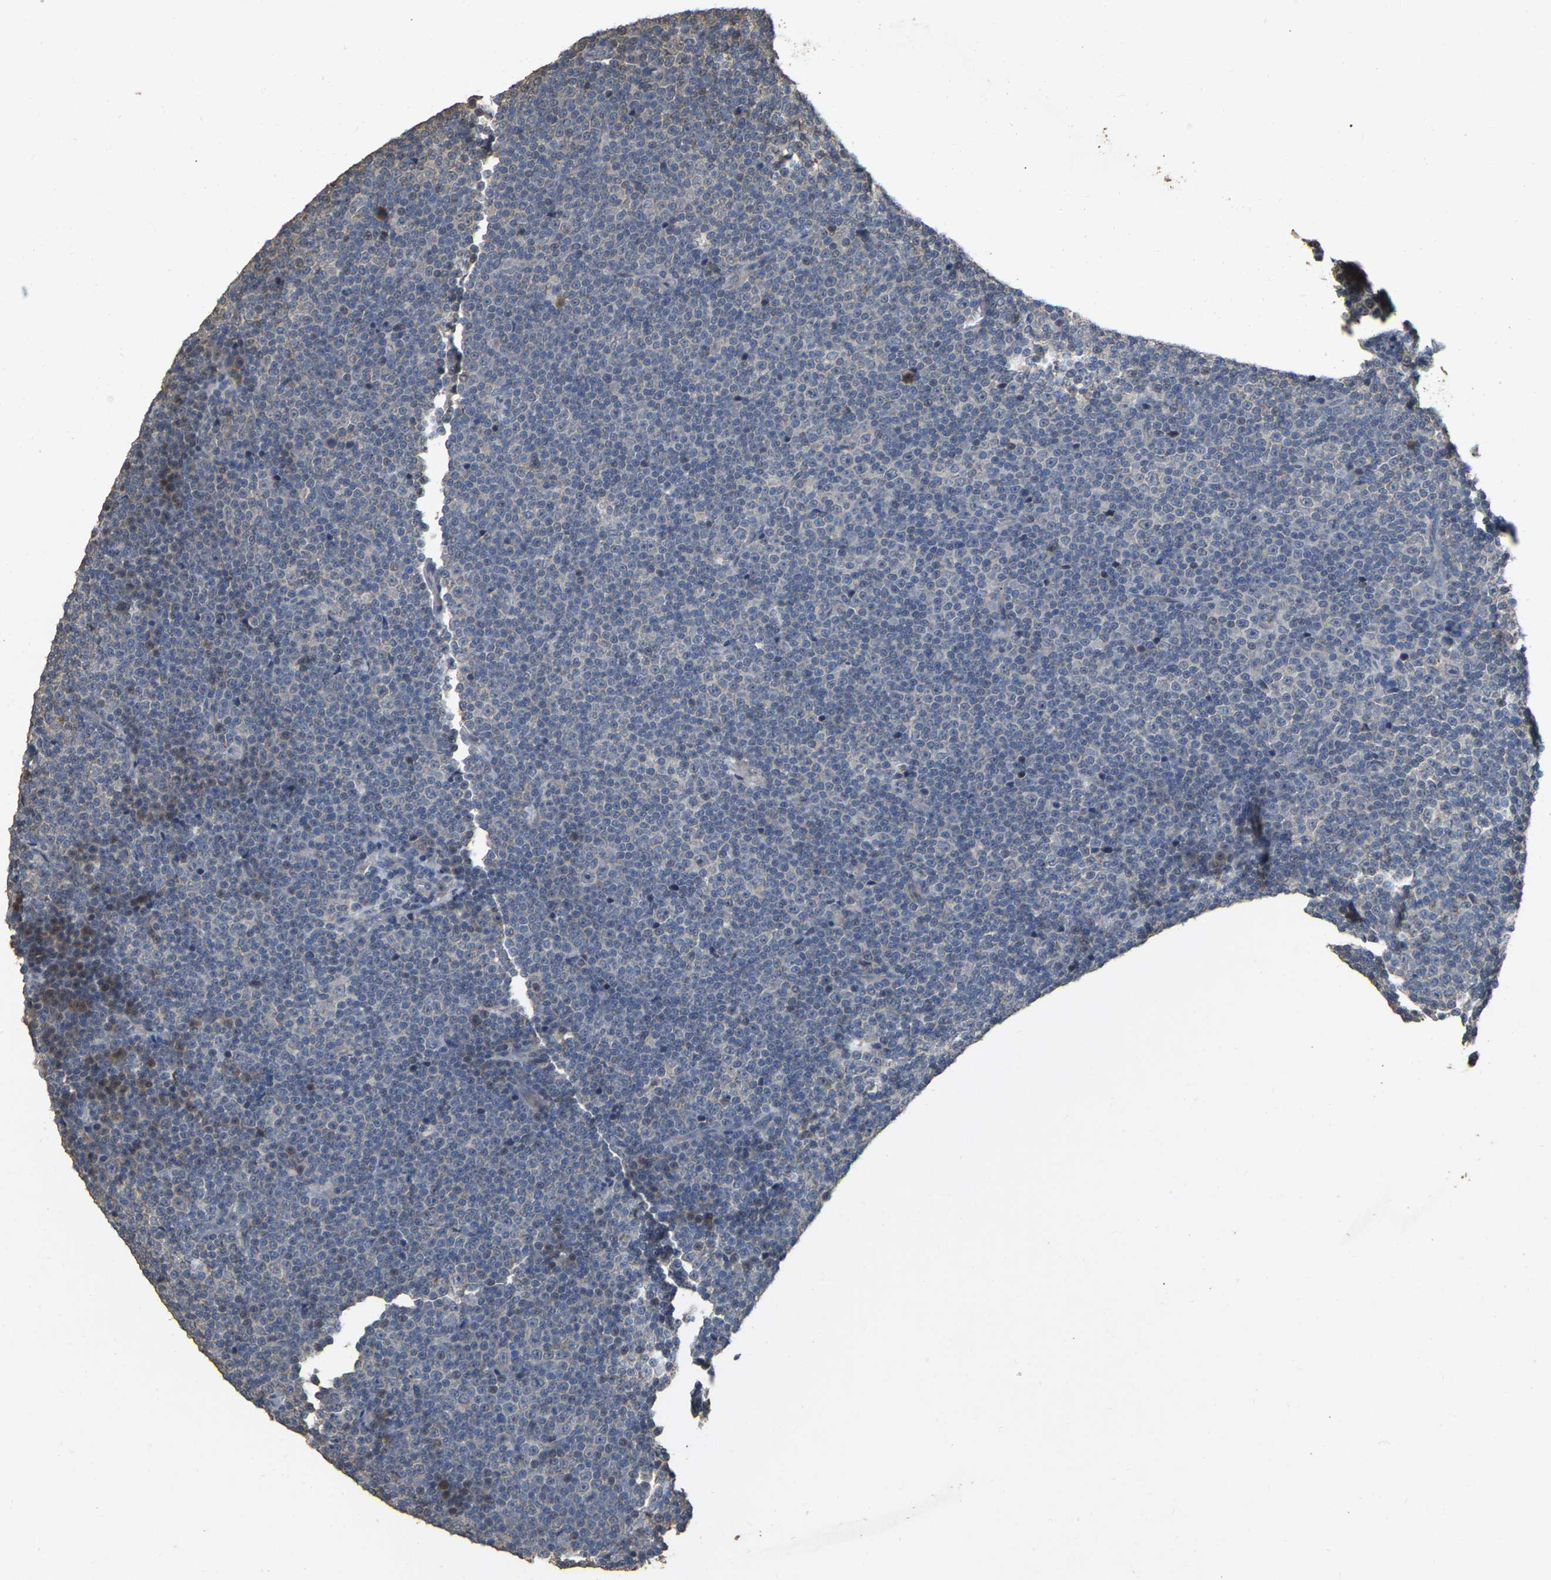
{"staining": {"intensity": "weak", "quantity": "<25%", "location": "nuclear"}, "tissue": "lymphoma", "cell_type": "Tumor cells", "image_type": "cancer", "snomed": [{"axis": "morphology", "description": "Malignant lymphoma, non-Hodgkin's type, Low grade"}, {"axis": "topography", "description": "Lymph node"}], "caption": "The IHC histopathology image has no significant positivity in tumor cells of lymphoma tissue.", "gene": "NCS1", "patient": {"sex": "female", "age": 67}}